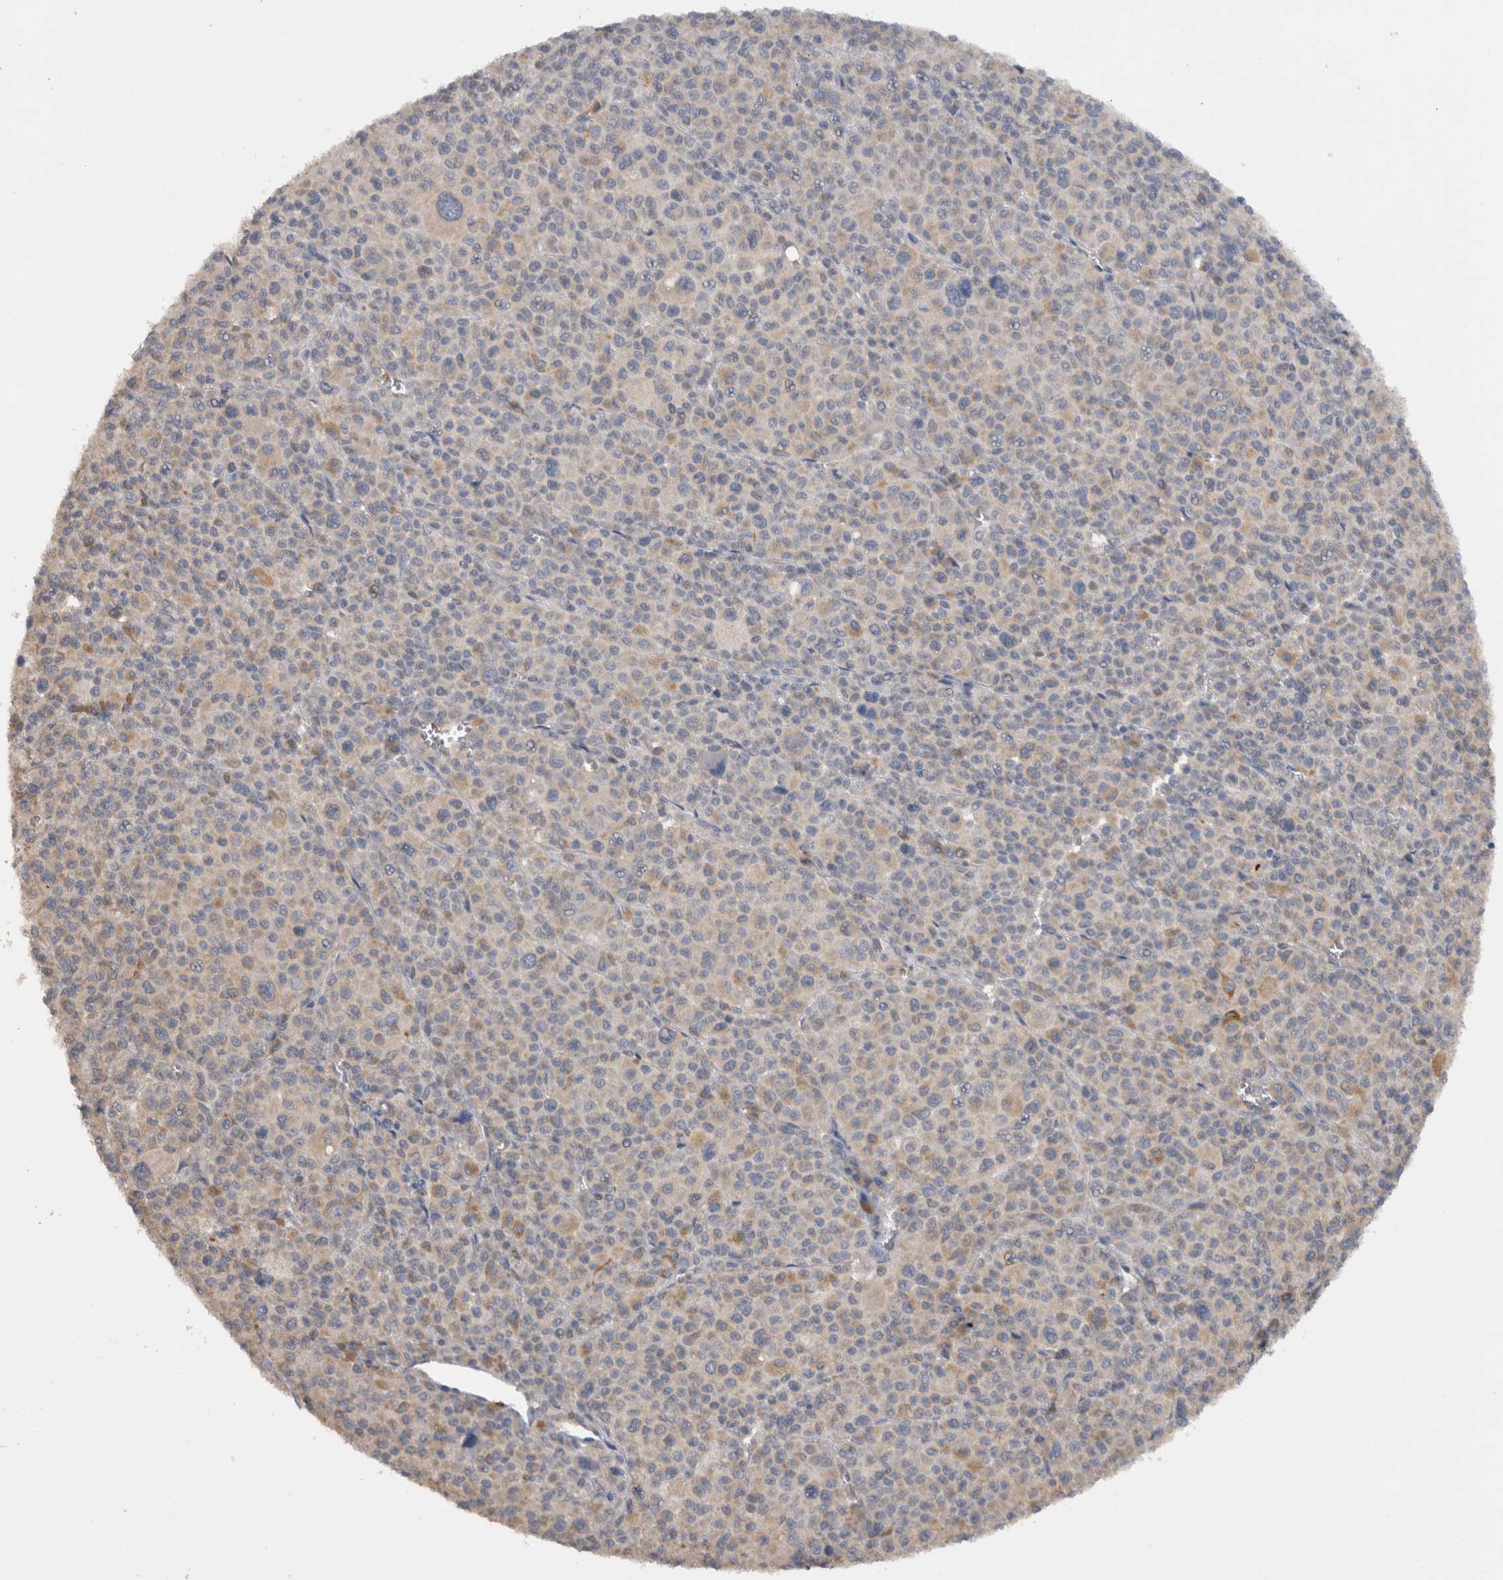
{"staining": {"intensity": "negative", "quantity": "none", "location": "none"}, "tissue": "melanoma", "cell_type": "Tumor cells", "image_type": "cancer", "snomed": [{"axis": "morphology", "description": "Malignant melanoma, Metastatic site"}, {"axis": "topography", "description": "Skin"}], "caption": "DAB (3,3'-diaminobenzidine) immunohistochemical staining of human malignant melanoma (metastatic site) reveals no significant positivity in tumor cells.", "gene": "TMED7", "patient": {"sex": "female", "age": 74}}